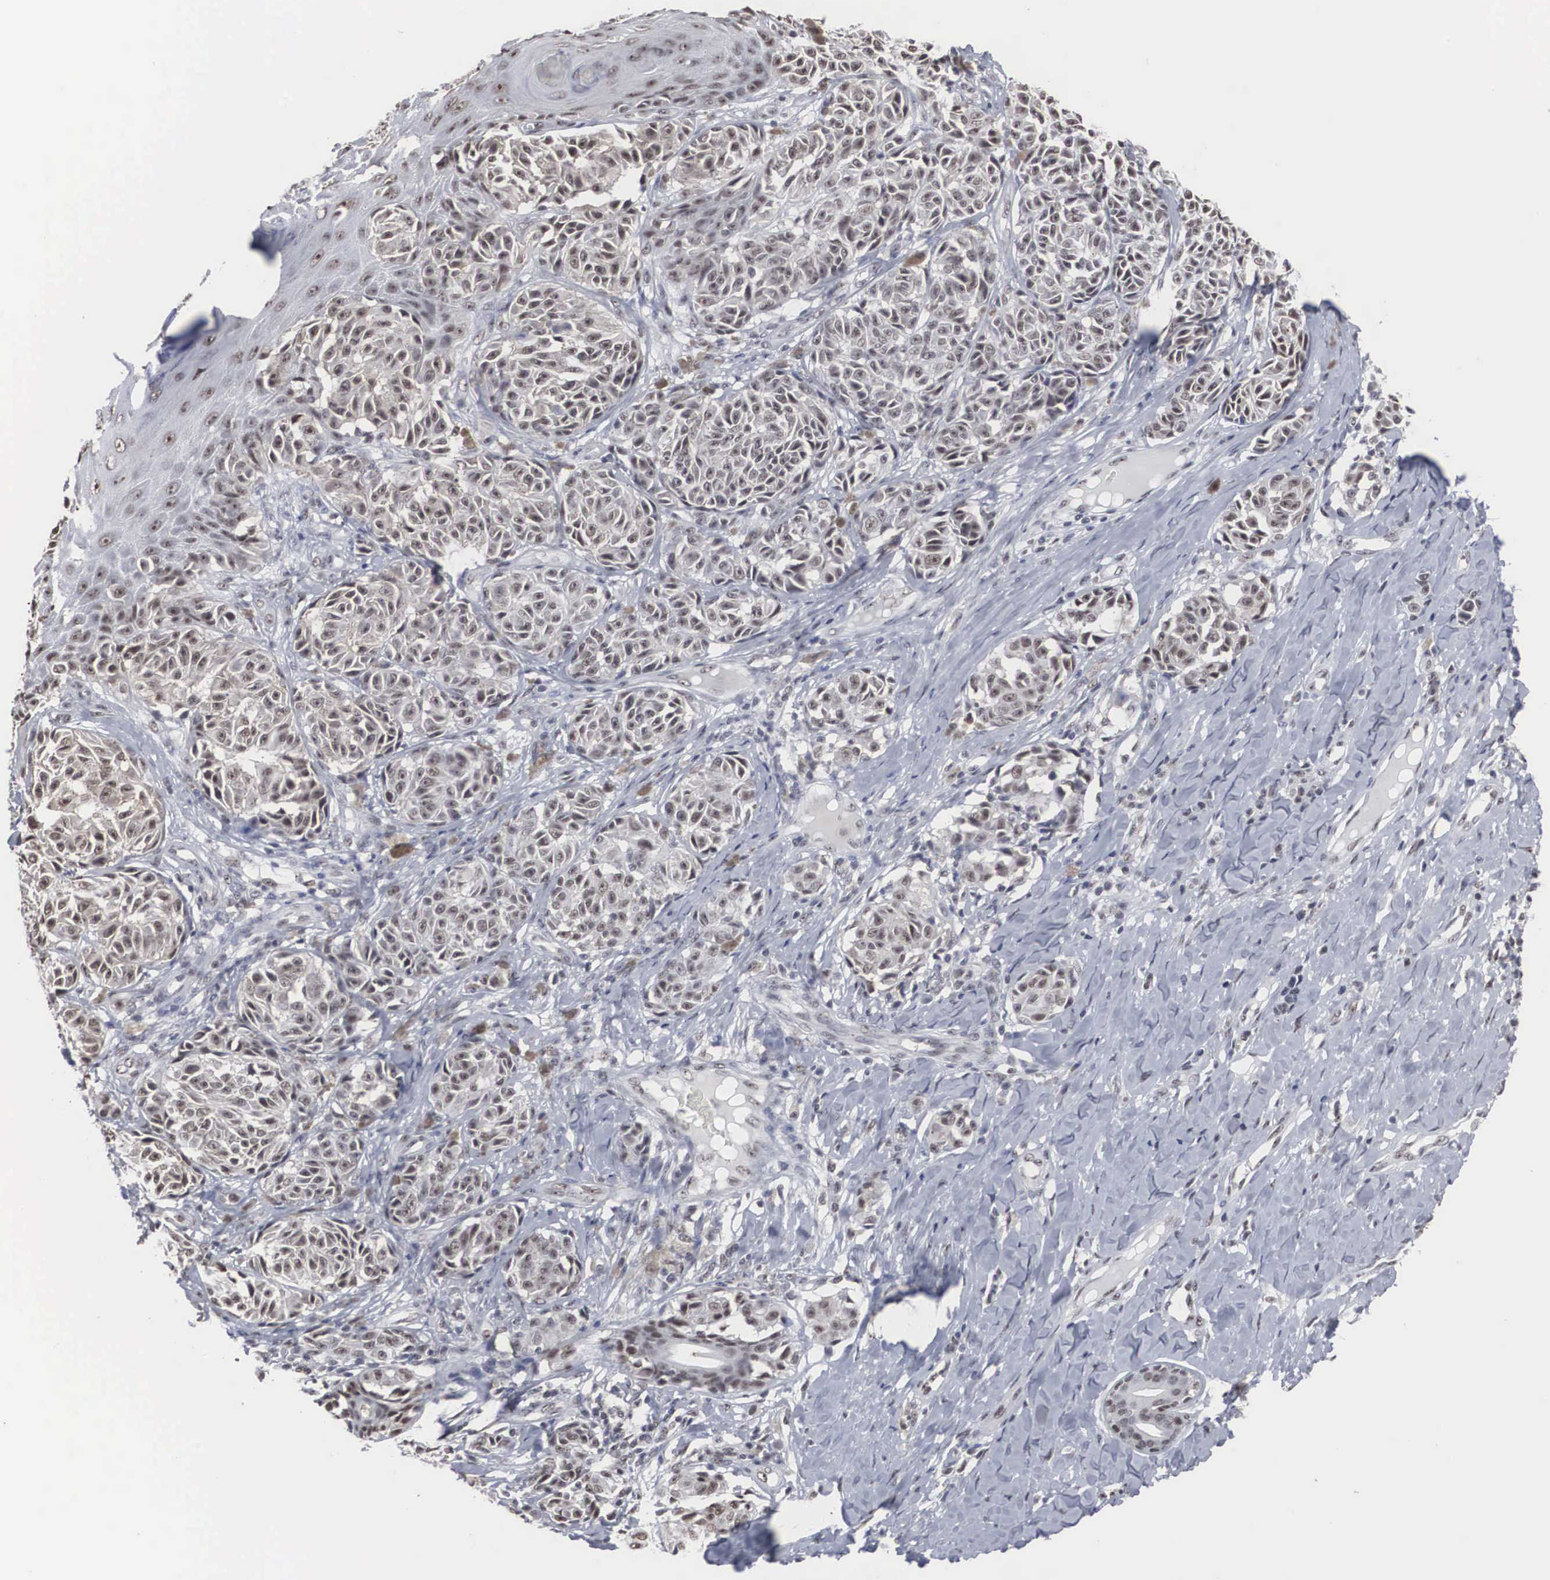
{"staining": {"intensity": "weak", "quantity": "25%-75%", "location": "nuclear"}, "tissue": "melanoma", "cell_type": "Tumor cells", "image_type": "cancer", "snomed": [{"axis": "morphology", "description": "Malignant melanoma, NOS"}, {"axis": "topography", "description": "Skin"}], "caption": "Immunohistochemical staining of human malignant melanoma displays weak nuclear protein positivity in approximately 25%-75% of tumor cells.", "gene": "AUTS2", "patient": {"sex": "male", "age": 49}}